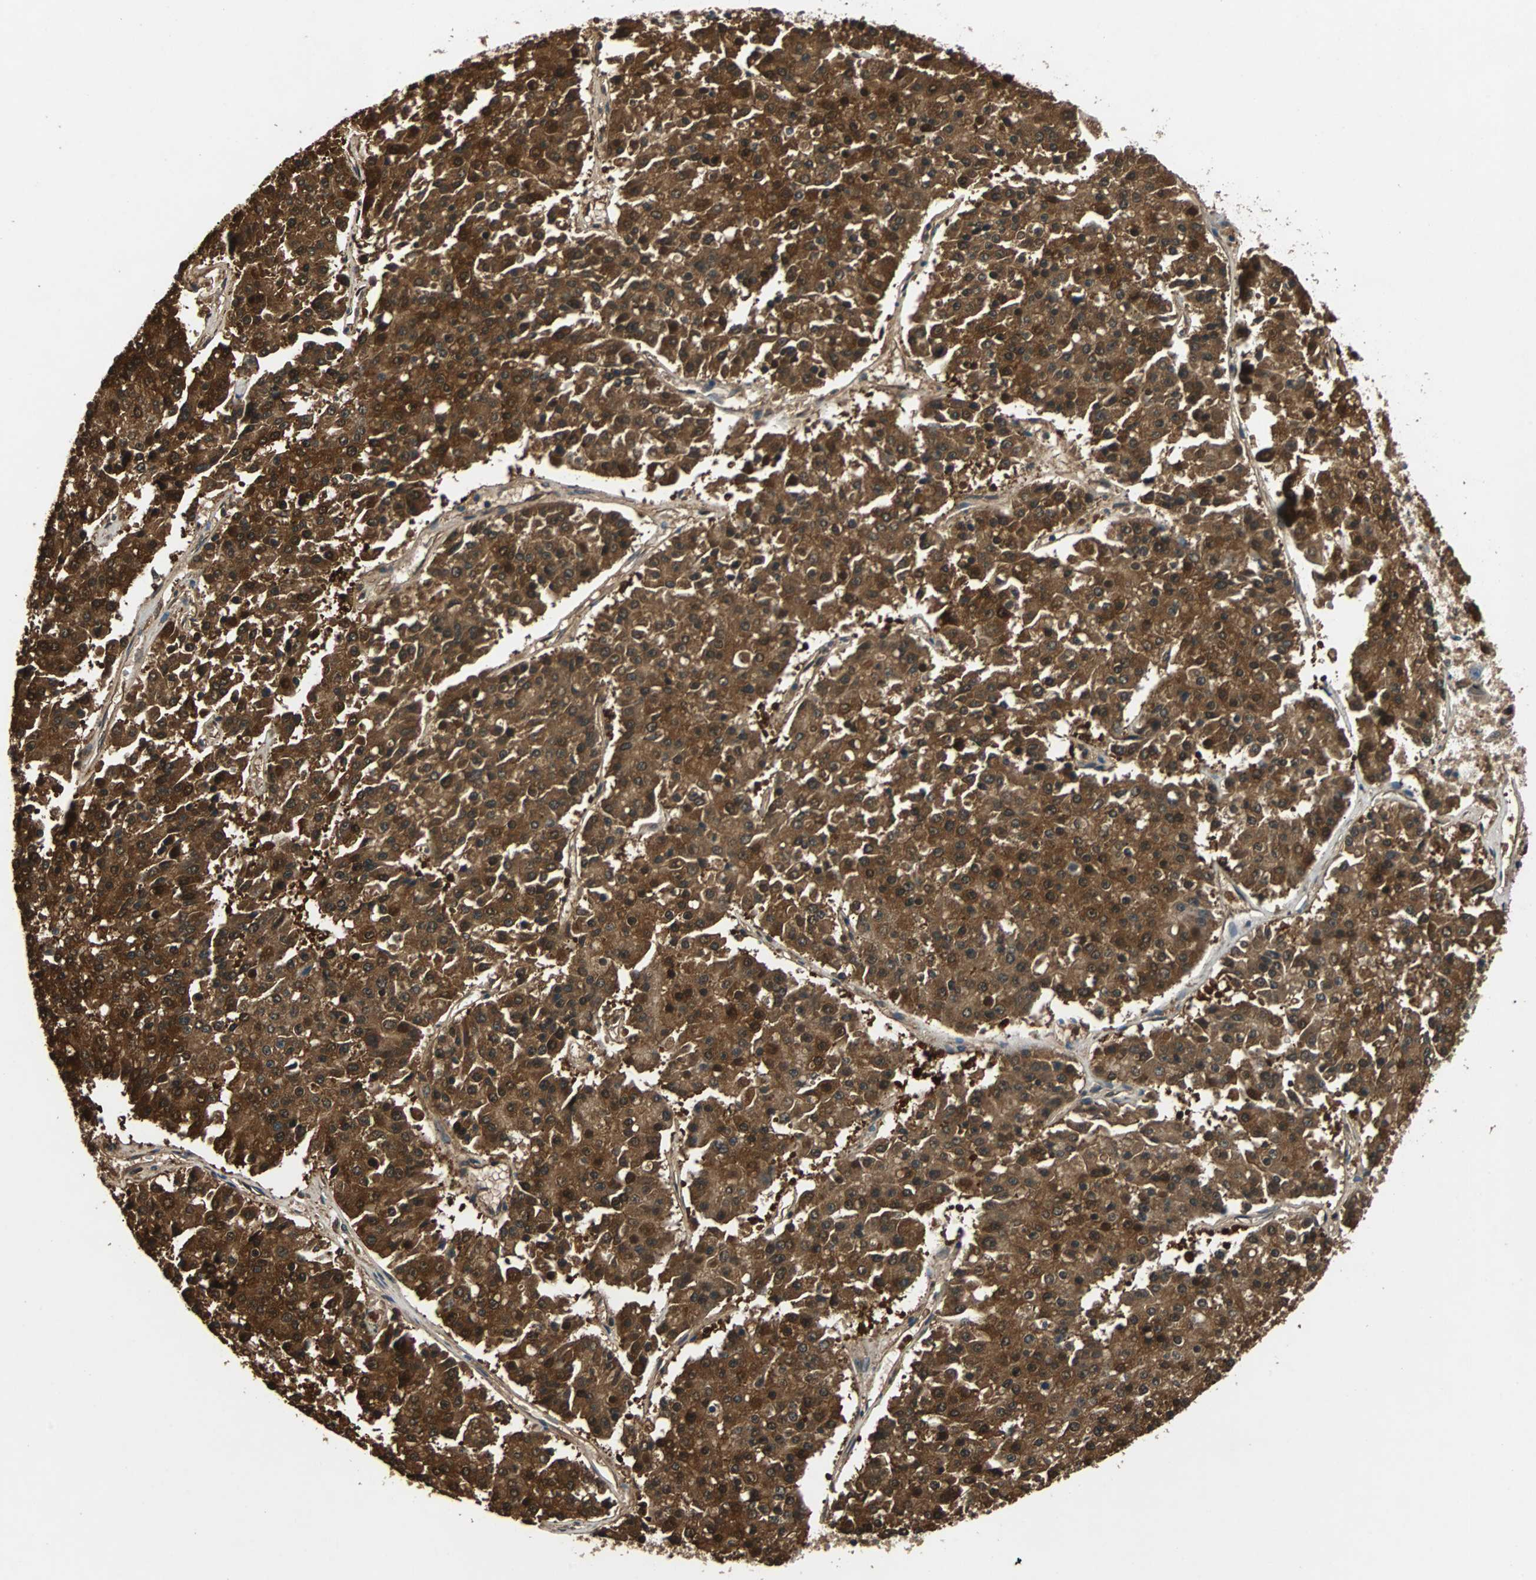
{"staining": {"intensity": "strong", "quantity": ">75%", "location": "cytoplasmic/membranous,nuclear"}, "tissue": "pancreatic cancer", "cell_type": "Tumor cells", "image_type": "cancer", "snomed": [{"axis": "morphology", "description": "Adenocarcinoma, NOS"}, {"axis": "topography", "description": "Pancreas"}], "caption": "Pancreatic adenocarcinoma stained with DAB IHC displays high levels of strong cytoplasmic/membranous and nuclear expression in about >75% of tumor cells.", "gene": "PRDX6", "patient": {"sex": "male", "age": 50}}